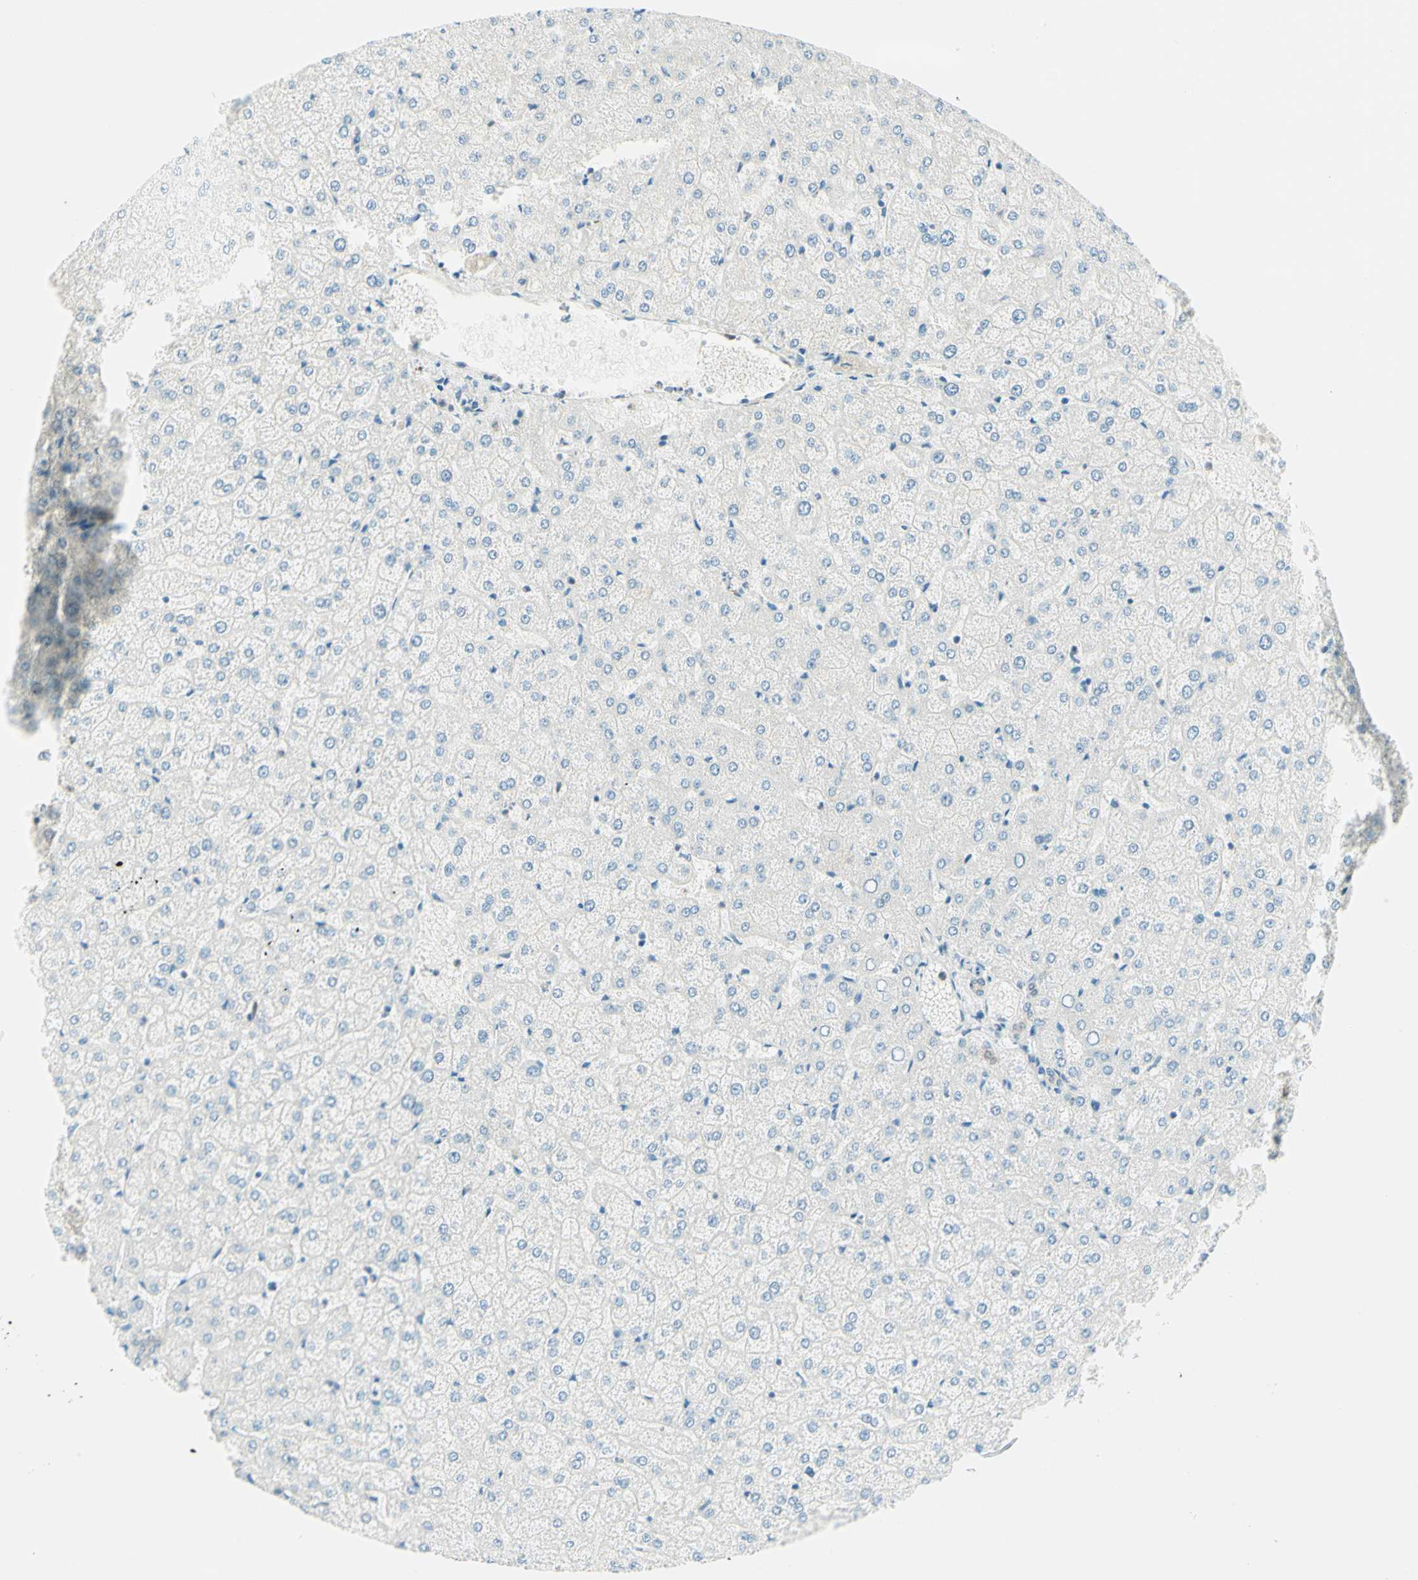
{"staining": {"intensity": "weak", "quantity": ">75%", "location": "cytoplasmic/membranous"}, "tissue": "liver", "cell_type": "Cholangiocytes", "image_type": "normal", "snomed": [{"axis": "morphology", "description": "Normal tissue, NOS"}, {"axis": "topography", "description": "Liver"}], "caption": "Immunohistochemical staining of benign human liver displays low levels of weak cytoplasmic/membranous staining in about >75% of cholangiocytes. The staining is performed using DAB brown chromogen to label protein expression. The nuclei are counter-stained blue using hematoxylin.", "gene": "UPK3B", "patient": {"sex": "female", "age": 32}}